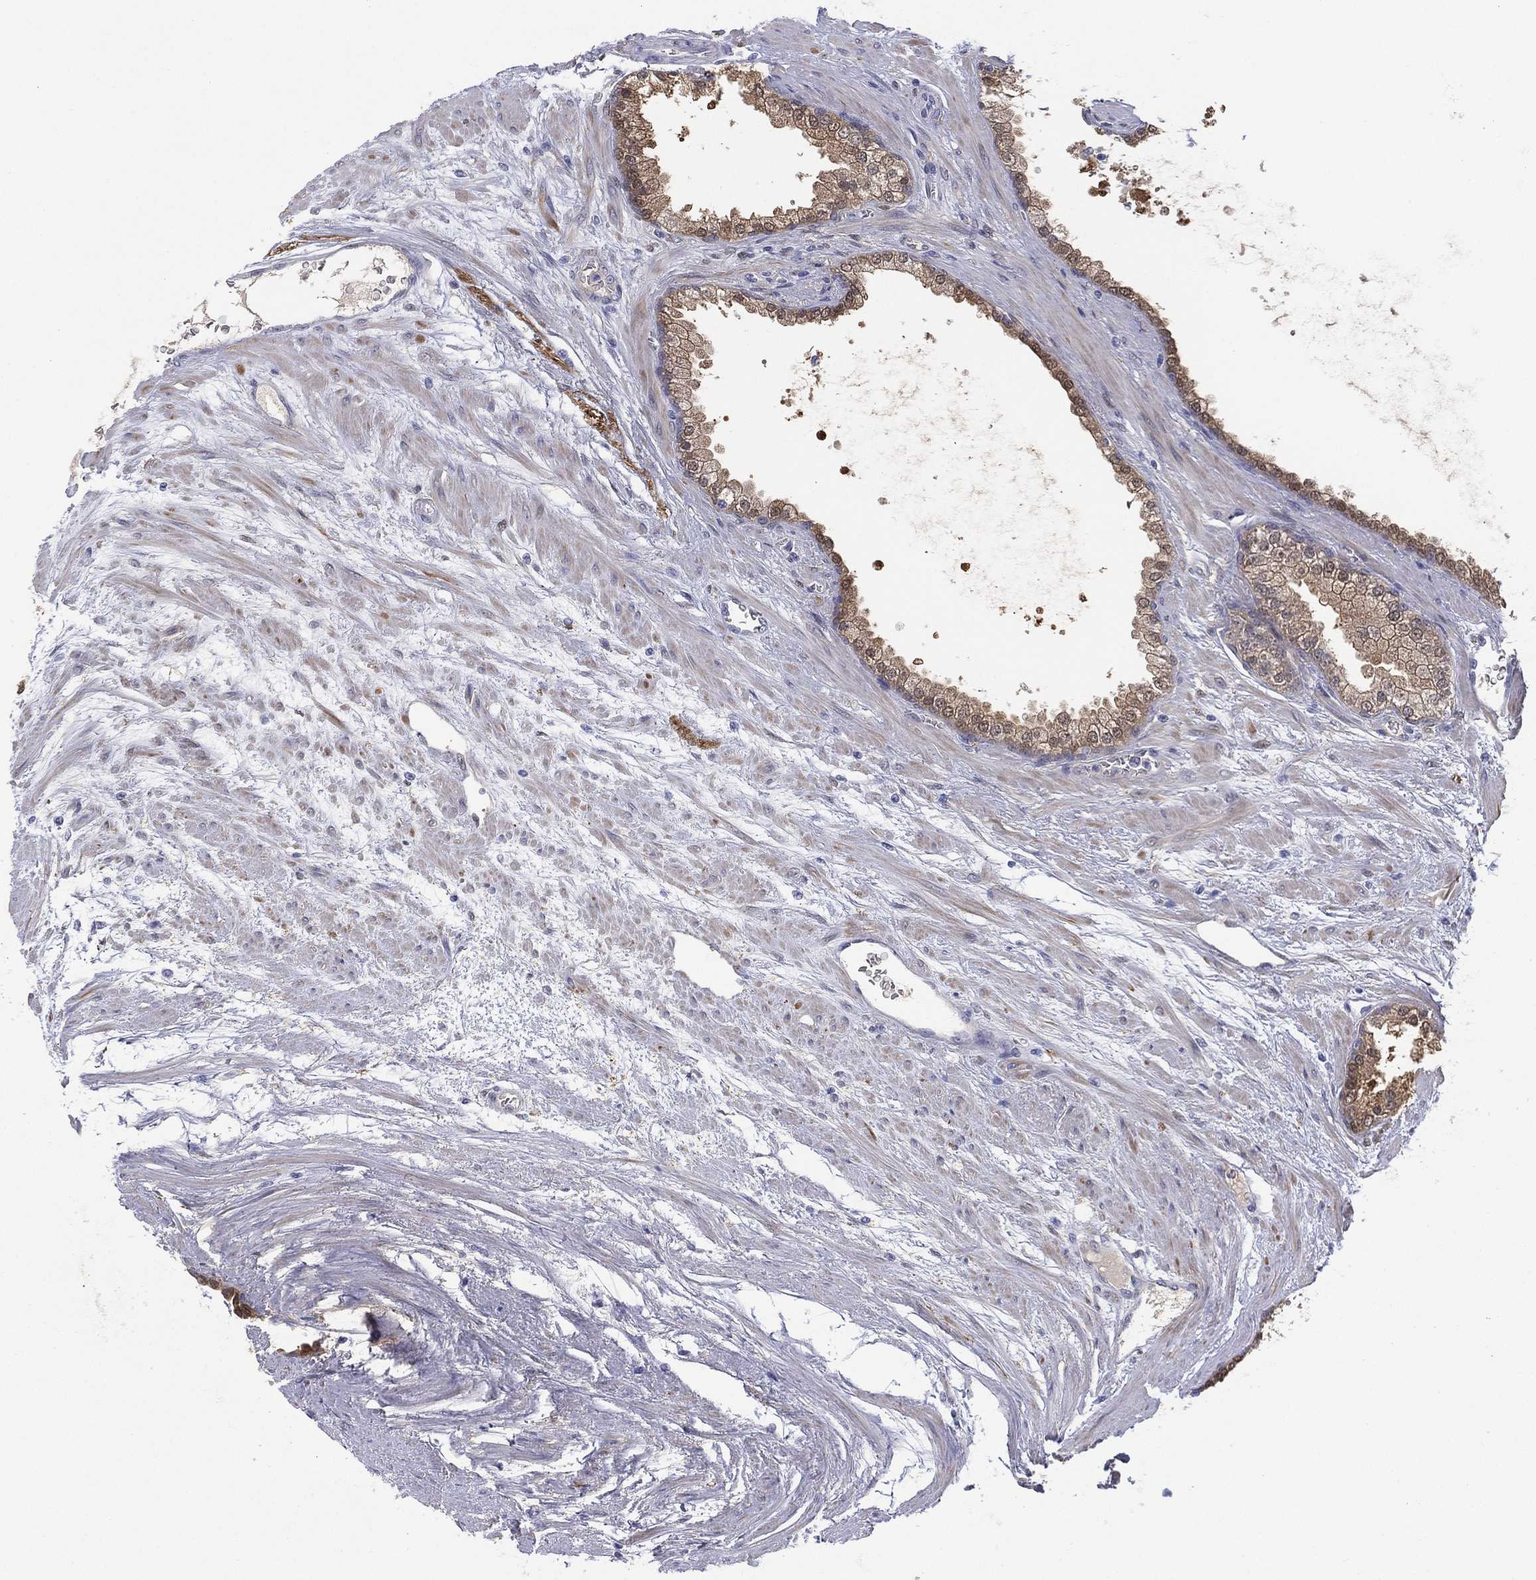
{"staining": {"intensity": "moderate", "quantity": "25%-75%", "location": "cytoplasmic/membranous"}, "tissue": "prostate cancer", "cell_type": "Tumor cells", "image_type": "cancer", "snomed": [{"axis": "morphology", "description": "Adenocarcinoma, NOS"}, {"axis": "topography", "description": "Prostate"}], "caption": "Protein expression analysis of human prostate cancer (adenocarcinoma) reveals moderate cytoplasmic/membranous expression in approximately 25%-75% of tumor cells.", "gene": "DDAH1", "patient": {"sex": "male", "age": 67}}